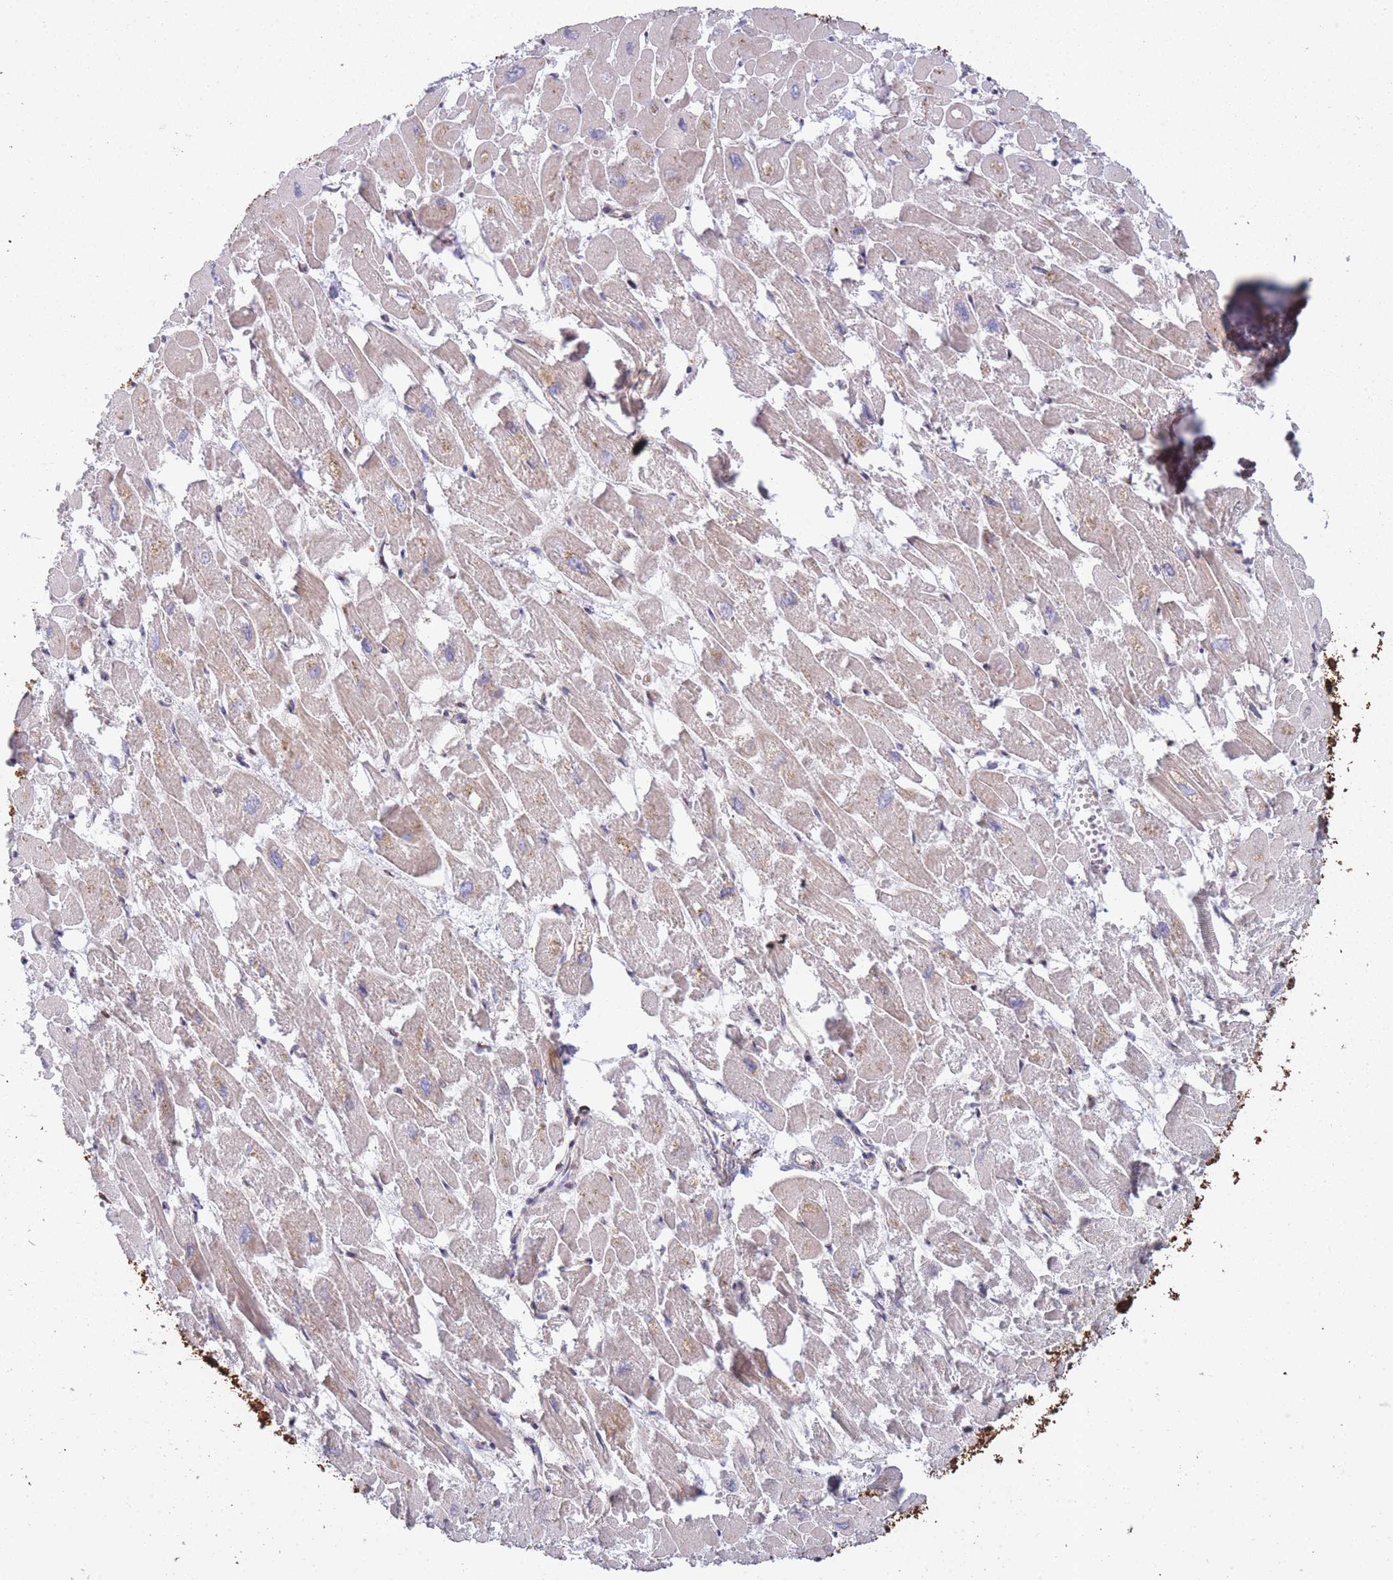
{"staining": {"intensity": "moderate", "quantity": "25%-75%", "location": "cytoplasmic/membranous"}, "tissue": "heart muscle", "cell_type": "Cardiomyocytes", "image_type": "normal", "snomed": [{"axis": "morphology", "description": "Normal tissue, NOS"}, {"axis": "topography", "description": "Heart"}], "caption": "About 25%-75% of cardiomyocytes in unremarkable human heart muscle show moderate cytoplasmic/membranous protein expression as visualized by brown immunohistochemical staining.", "gene": "ARL13B", "patient": {"sex": "male", "age": 54}}